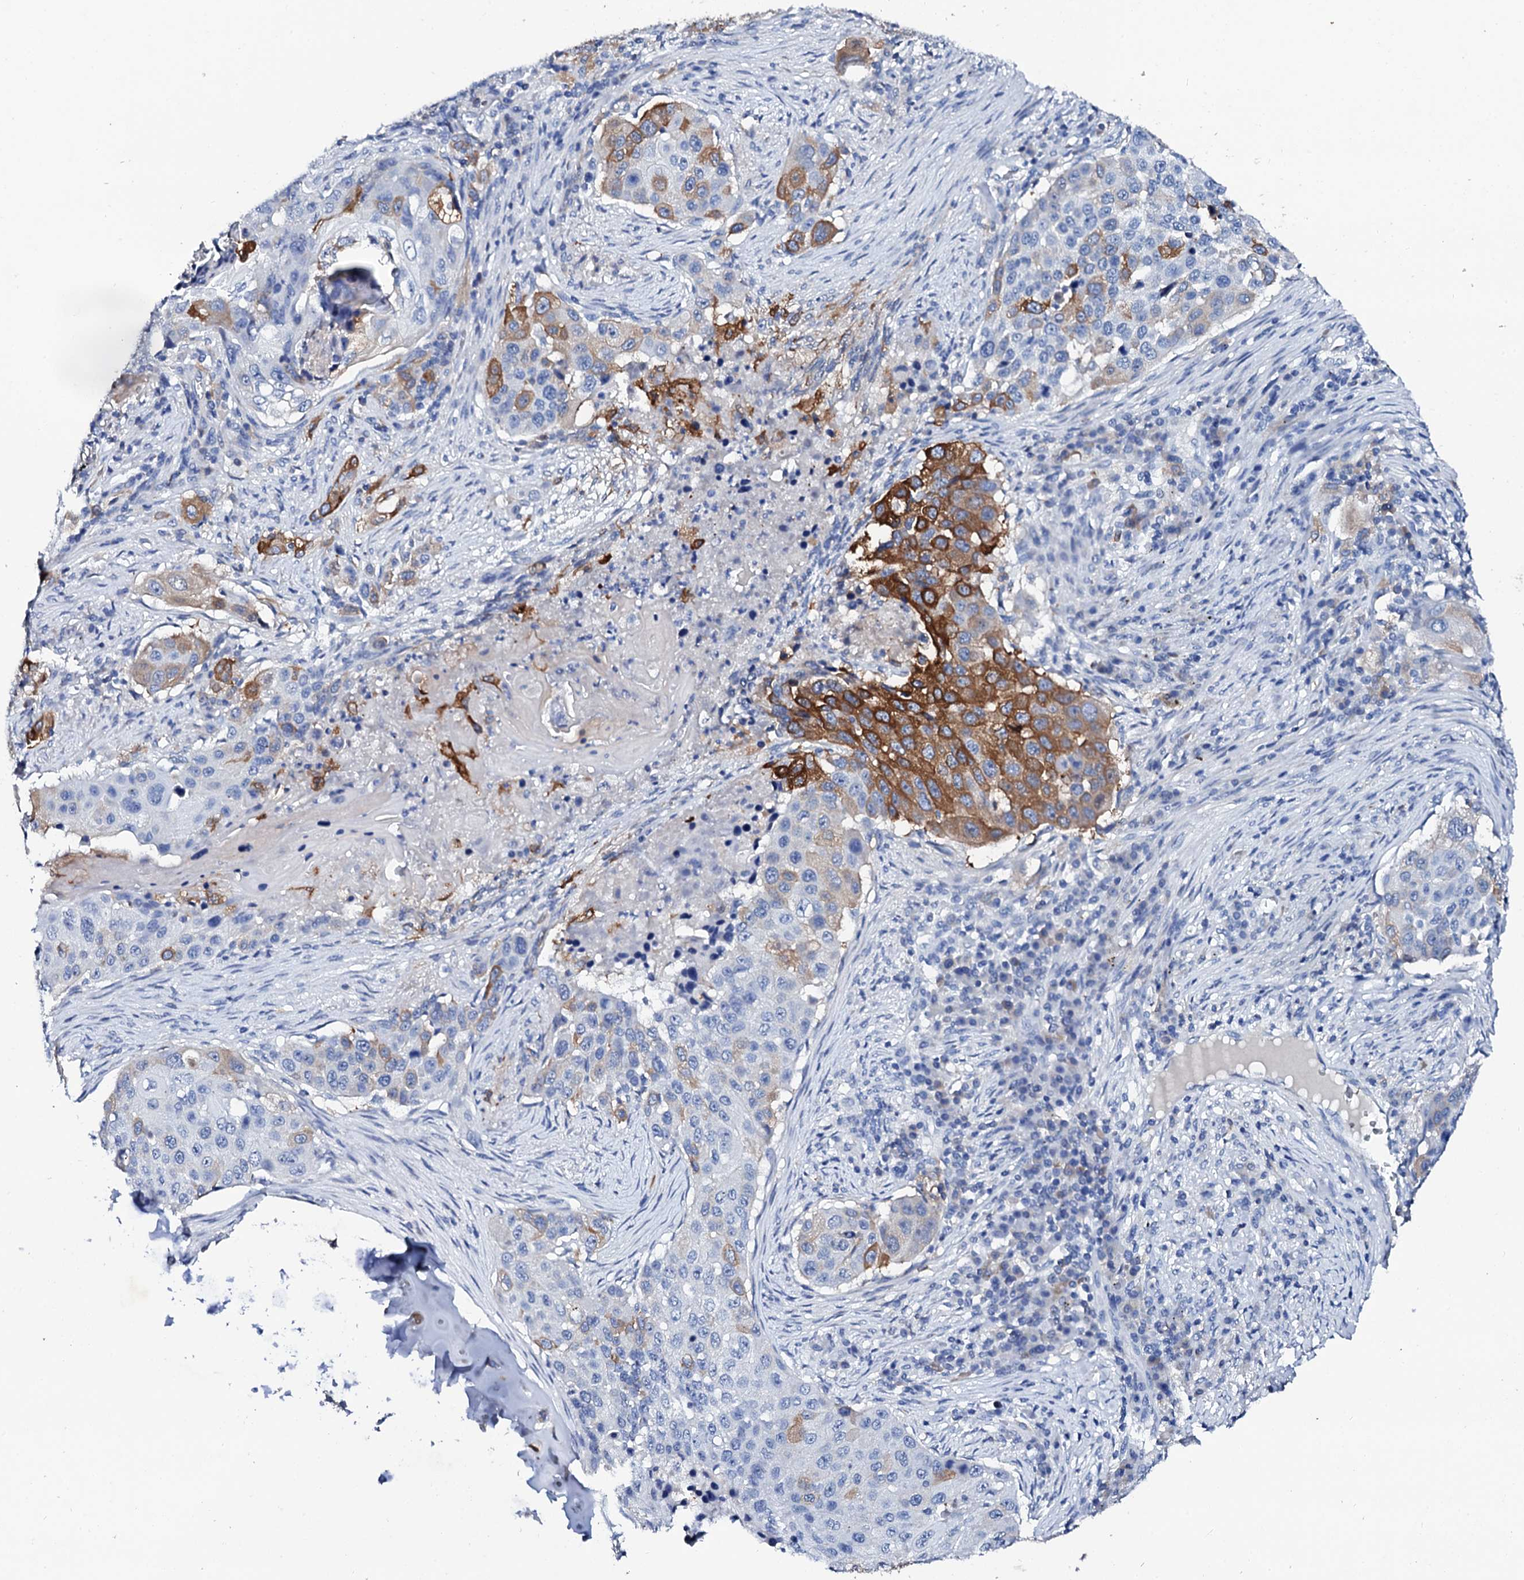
{"staining": {"intensity": "strong", "quantity": "<25%", "location": "cytoplasmic/membranous"}, "tissue": "lung cancer", "cell_type": "Tumor cells", "image_type": "cancer", "snomed": [{"axis": "morphology", "description": "Squamous cell carcinoma, NOS"}, {"axis": "topography", "description": "Lung"}], "caption": "About <25% of tumor cells in lung squamous cell carcinoma show strong cytoplasmic/membranous protein staining as visualized by brown immunohistochemical staining.", "gene": "GLB1L3", "patient": {"sex": "female", "age": 63}}